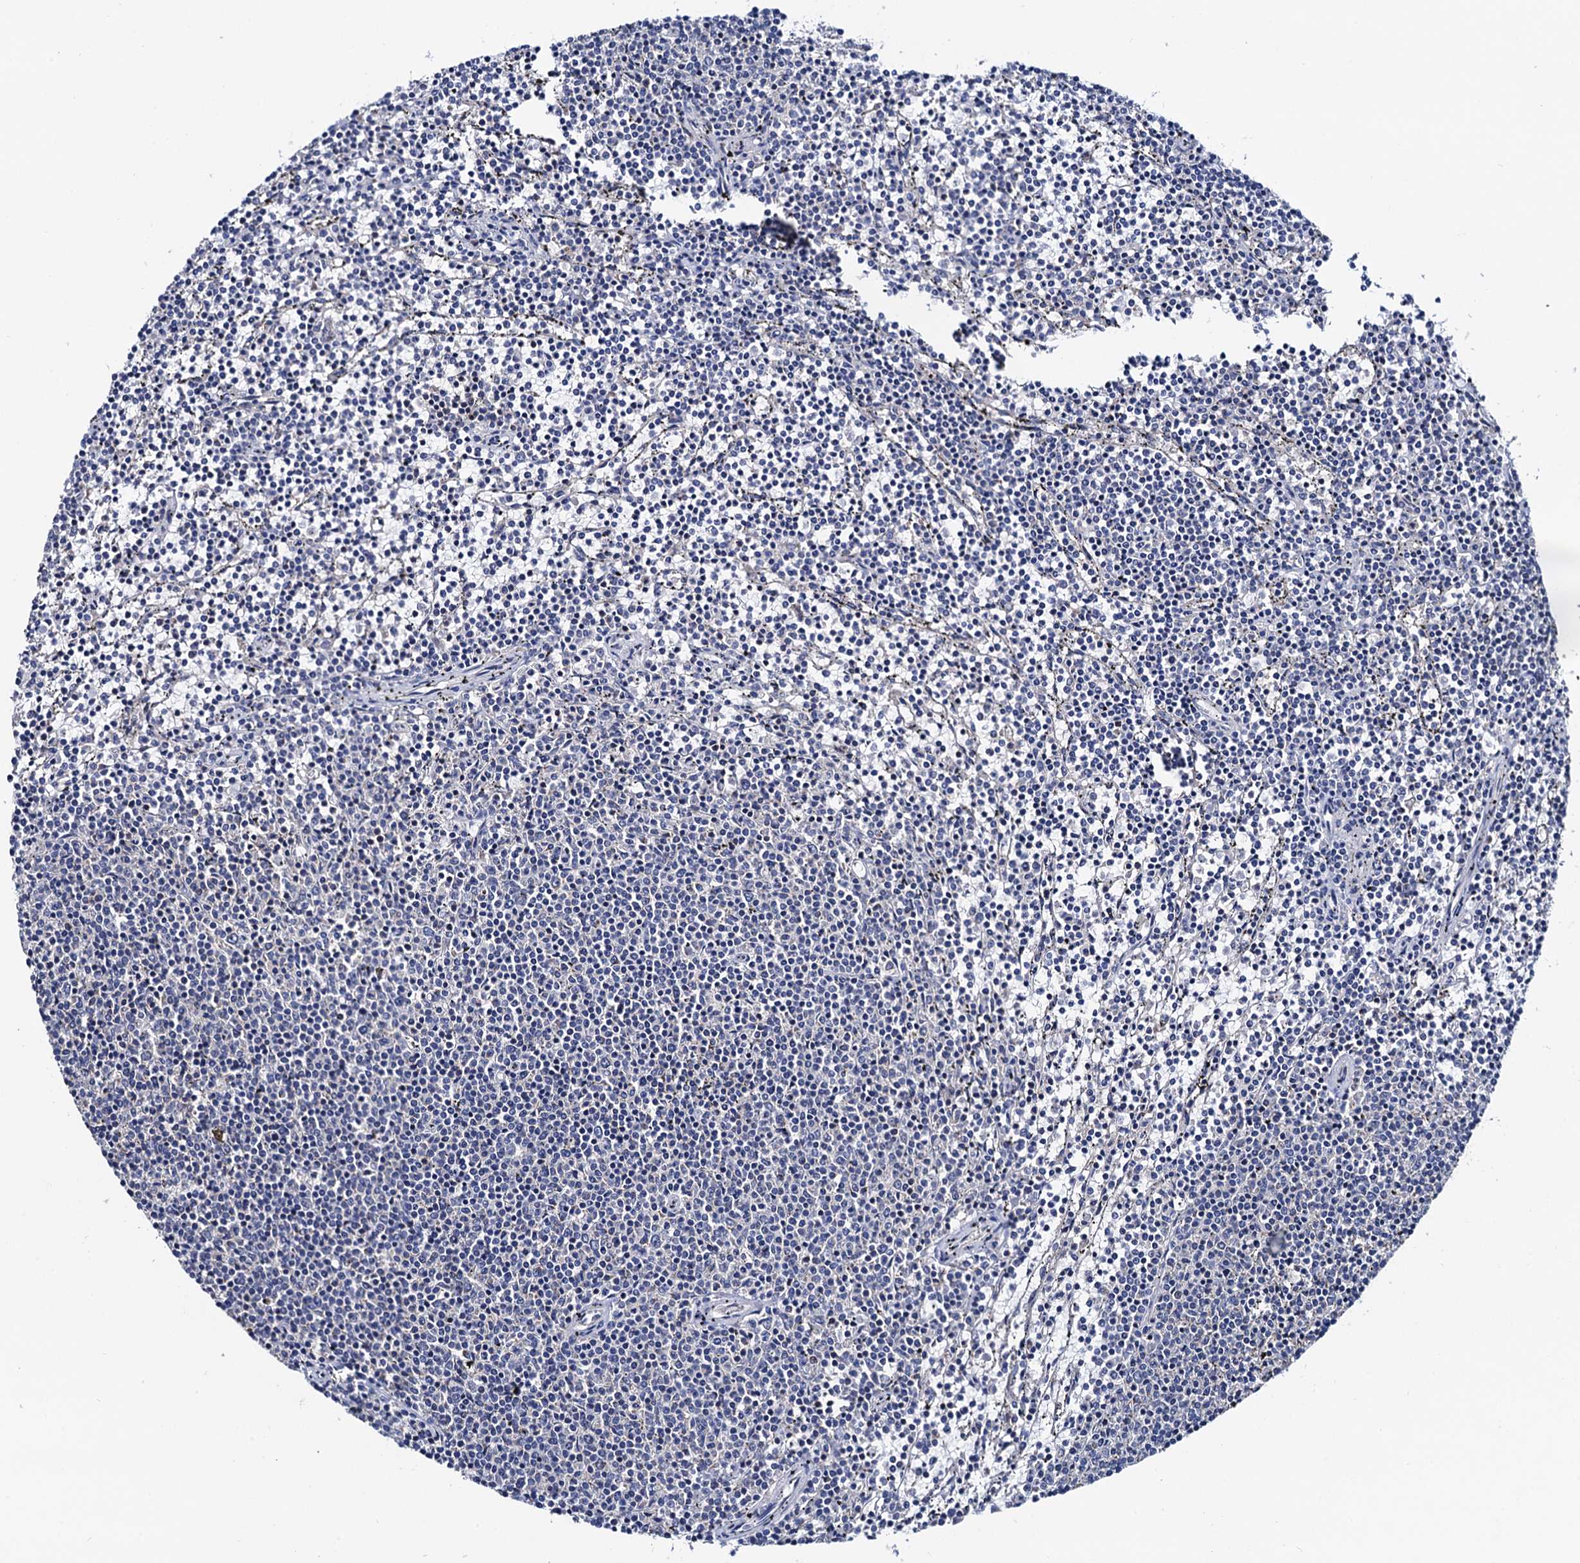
{"staining": {"intensity": "negative", "quantity": "none", "location": "none"}, "tissue": "lymphoma", "cell_type": "Tumor cells", "image_type": "cancer", "snomed": [{"axis": "morphology", "description": "Malignant lymphoma, non-Hodgkin's type, Low grade"}, {"axis": "topography", "description": "Spleen"}], "caption": "Lymphoma was stained to show a protein in brown. There is no significant staining in tumor cells.", "gene": "MRPL48", "patient": {"sex": "female", "age": 50}}